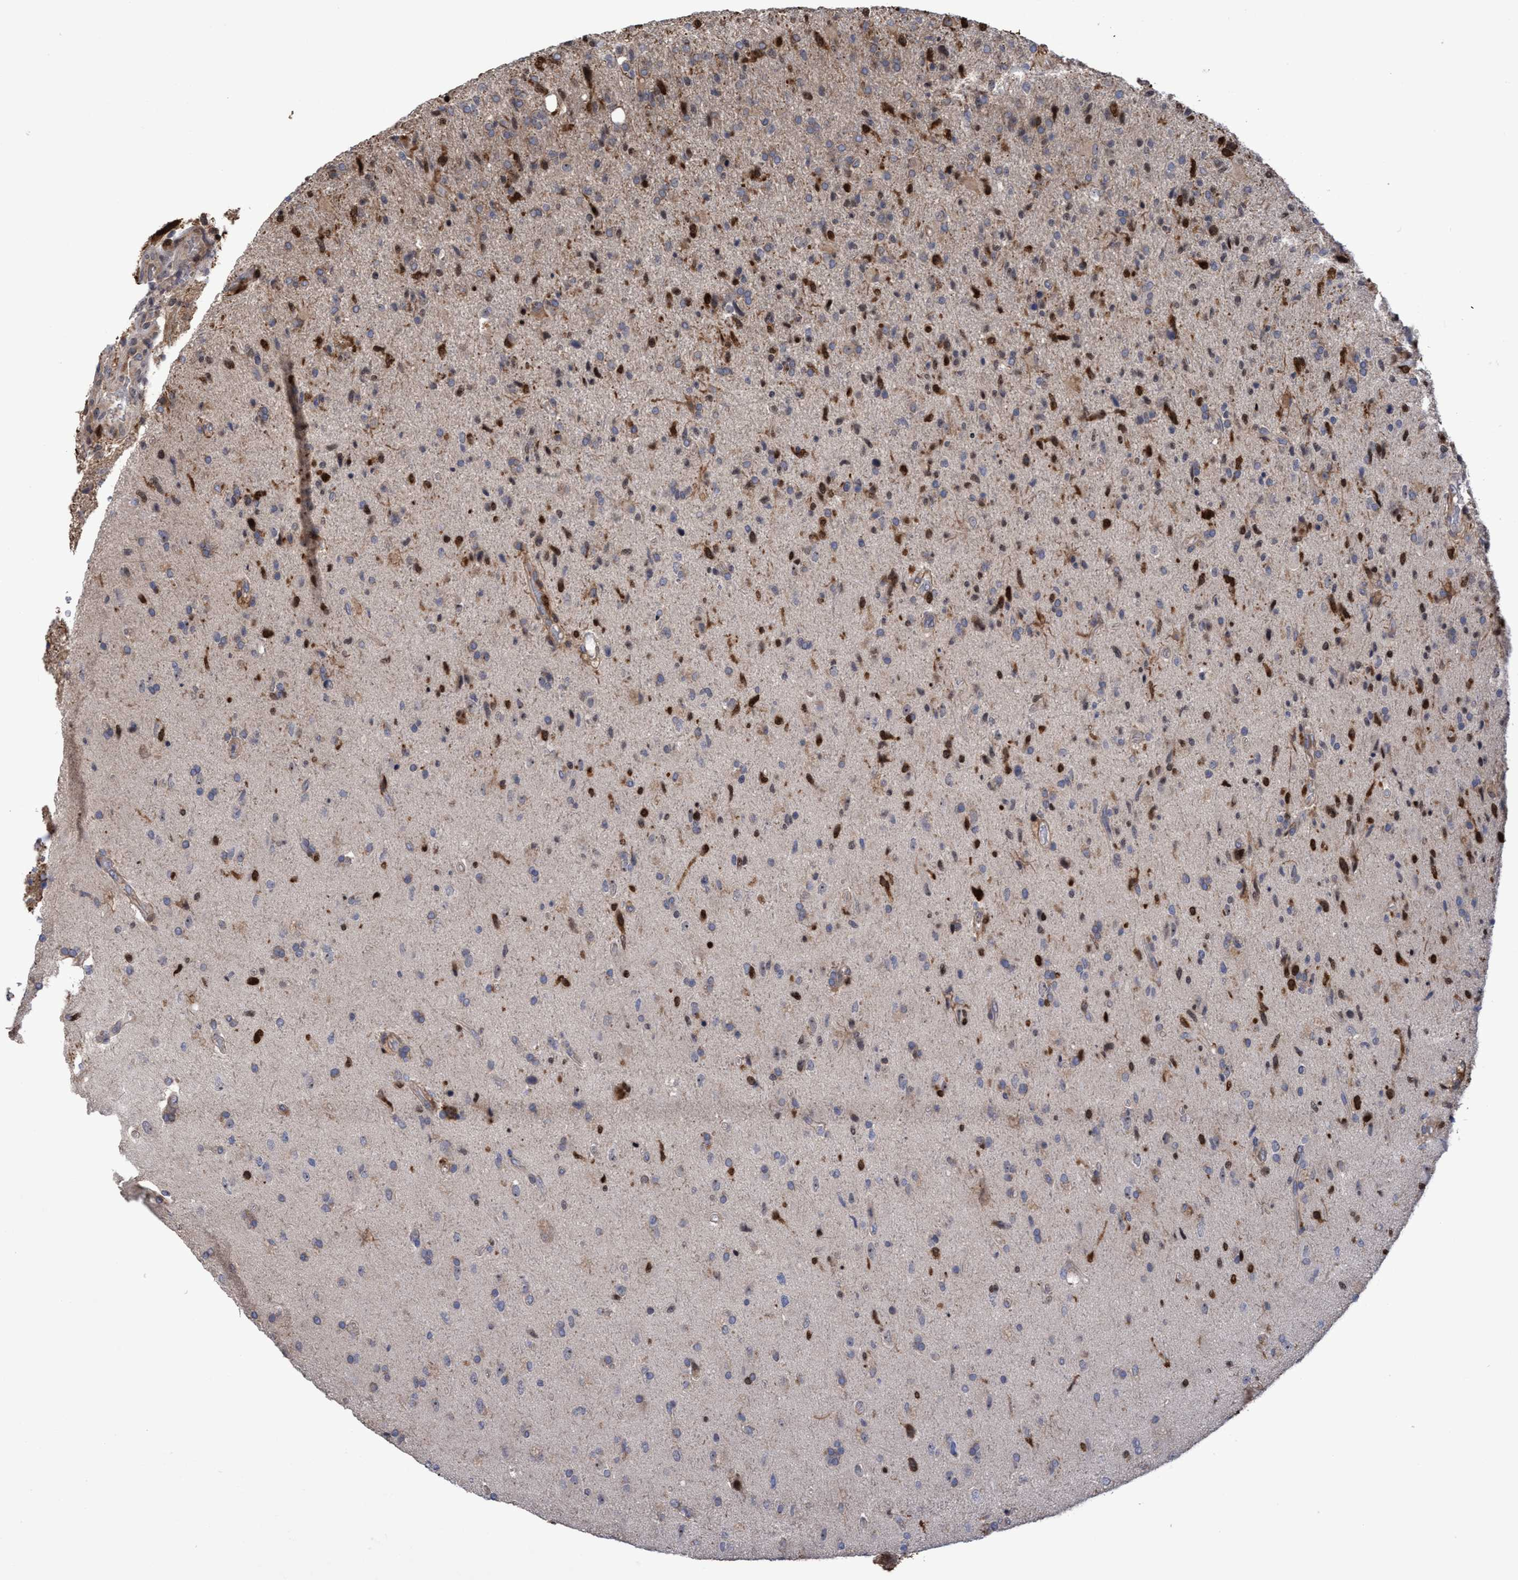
{"staining": {"intensity": "strong", "quantity": "25%-75%", "location": "nuclear"}, "tissue": "glioma", "cell_type": "Tumor cells", "image_type": "cancer", "snomed": [{"axis": "morphology", "description": "Glioma, malignant, High grade"}, {"axis": "topography", "description": "Brain"}], "caption": "Immunohistochemical staining of high-grade glioma (malignant) demonstrates strong nuclear protein expression in approximately 25%-75% of tumor cells. (Stains: DAB in brown, nuclei in blue, Microscopy: brightfield microscopy at high magnification).", "gene": "SLBP", "patient": {"sex": "male", "age": 72}}